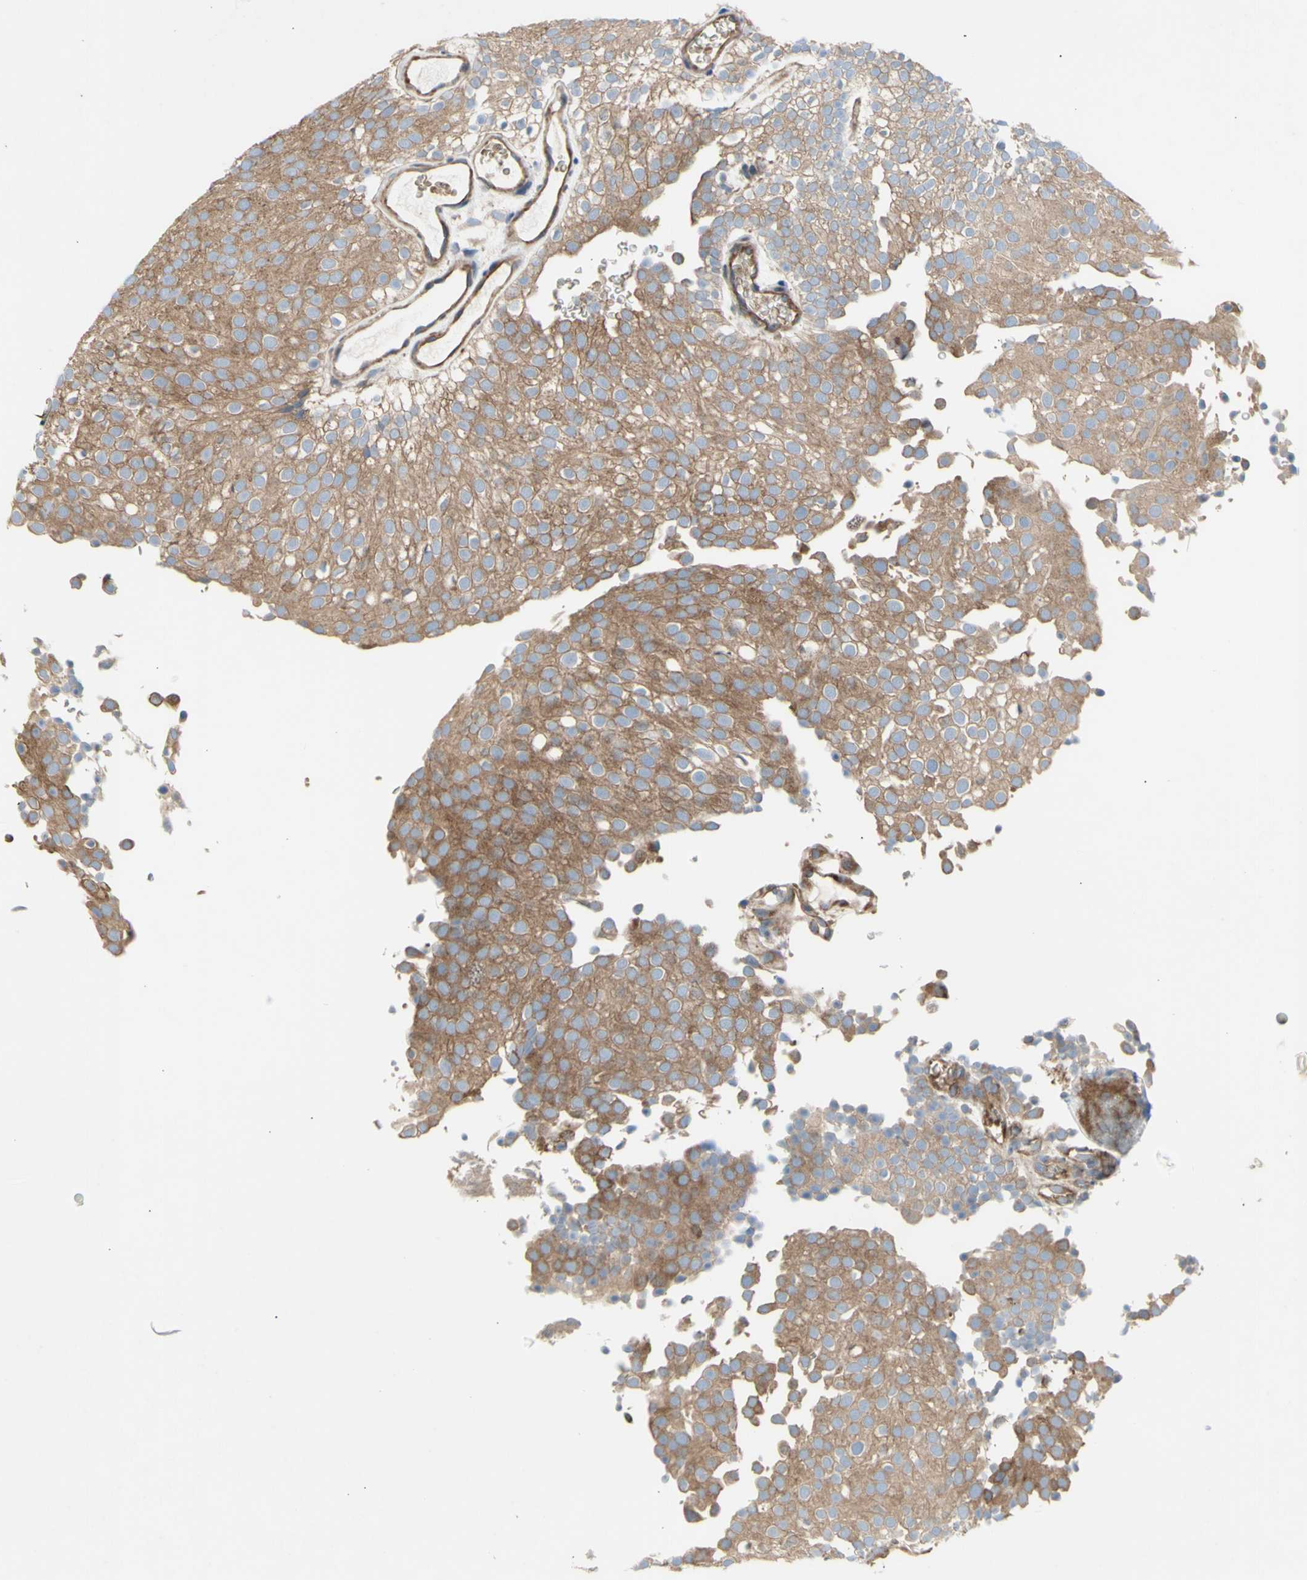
{"staining": {"intensity": "moderate", "quantity": ">75%", "location": "cytoplasmic/membranous"}, "tissue": "urothelial cancer", "cell_type": "Tumor cells", "image_type": "cancer", "snomed": [{"axis": "morphology", "description": "Urothelial carcinoma, Low grade"}, {"axis": "topography", "description": "Urinary bladder"}], "caption": "Tumor cells exhibit moderate cytoplasmic/membranous positivity in approximately >75% of cells in low-grade urothelial carcinoma.", "gene": "KLC1", "patient": {"sex": "male", "age": 78}}